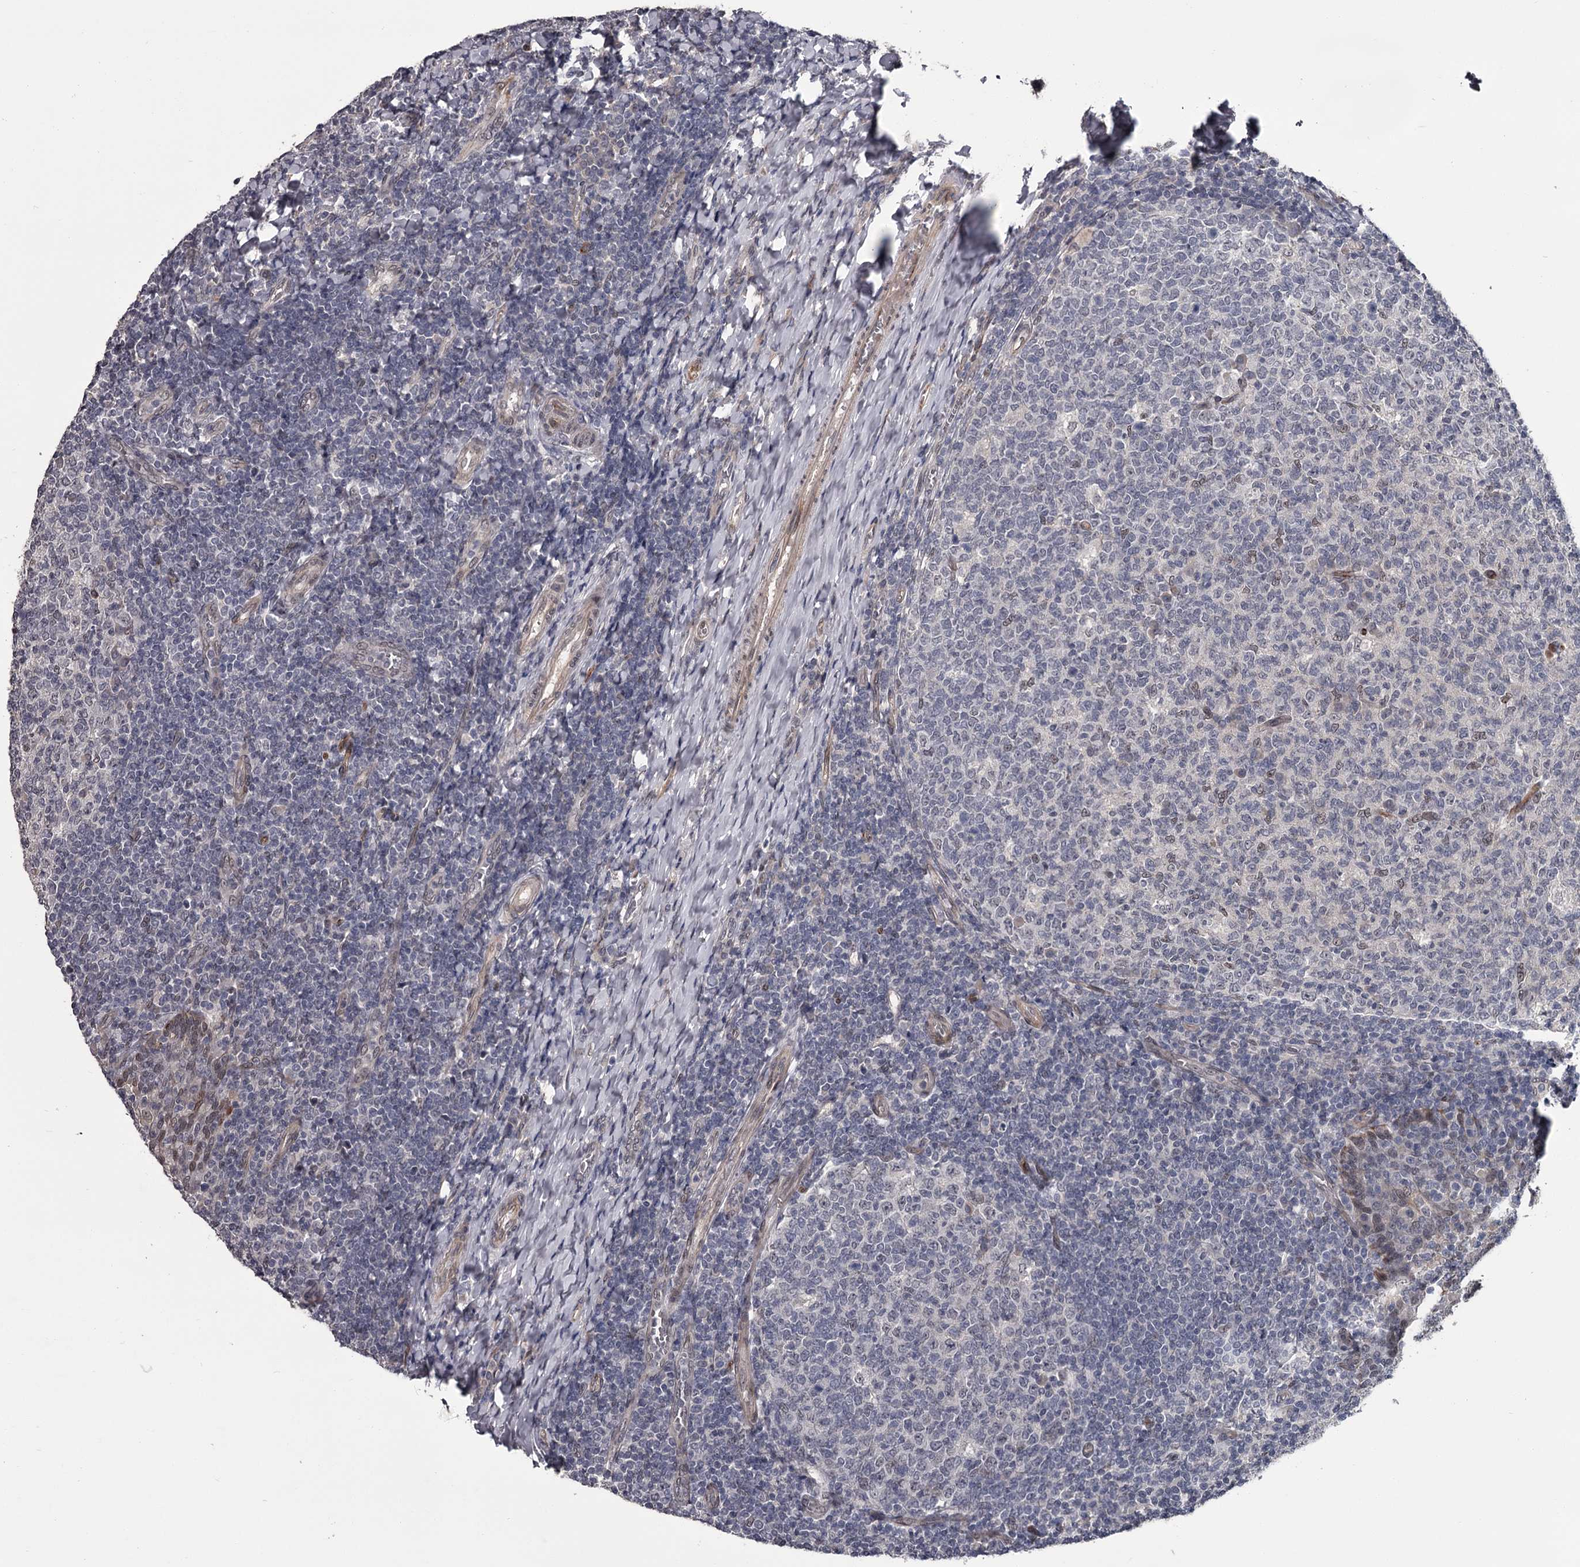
{"staining": {"intensity": "negative", "quantity": "none", "location": "none"}, "tissue": "tonsil", "cell_type": "Germinal center cells", "image_type": "normal", "snomed": [{"axis": "morphology", "description": "Normal tissue, NOS"}, {"axis": "topography", "description": "Tonsil"}], "caption": "Tonsil was stained to show a protein in brown. There is no significant positivity in germinal center cells. The staining was performed using DAB (3,3'-diaminobenzidine) to visualize the protein expression in brown, while the nuclei were stained in blue with hematoxylin (Magnification: 20x).", "gene": "PRPF40B", "patient": {"sex": "female", "age": 19}}